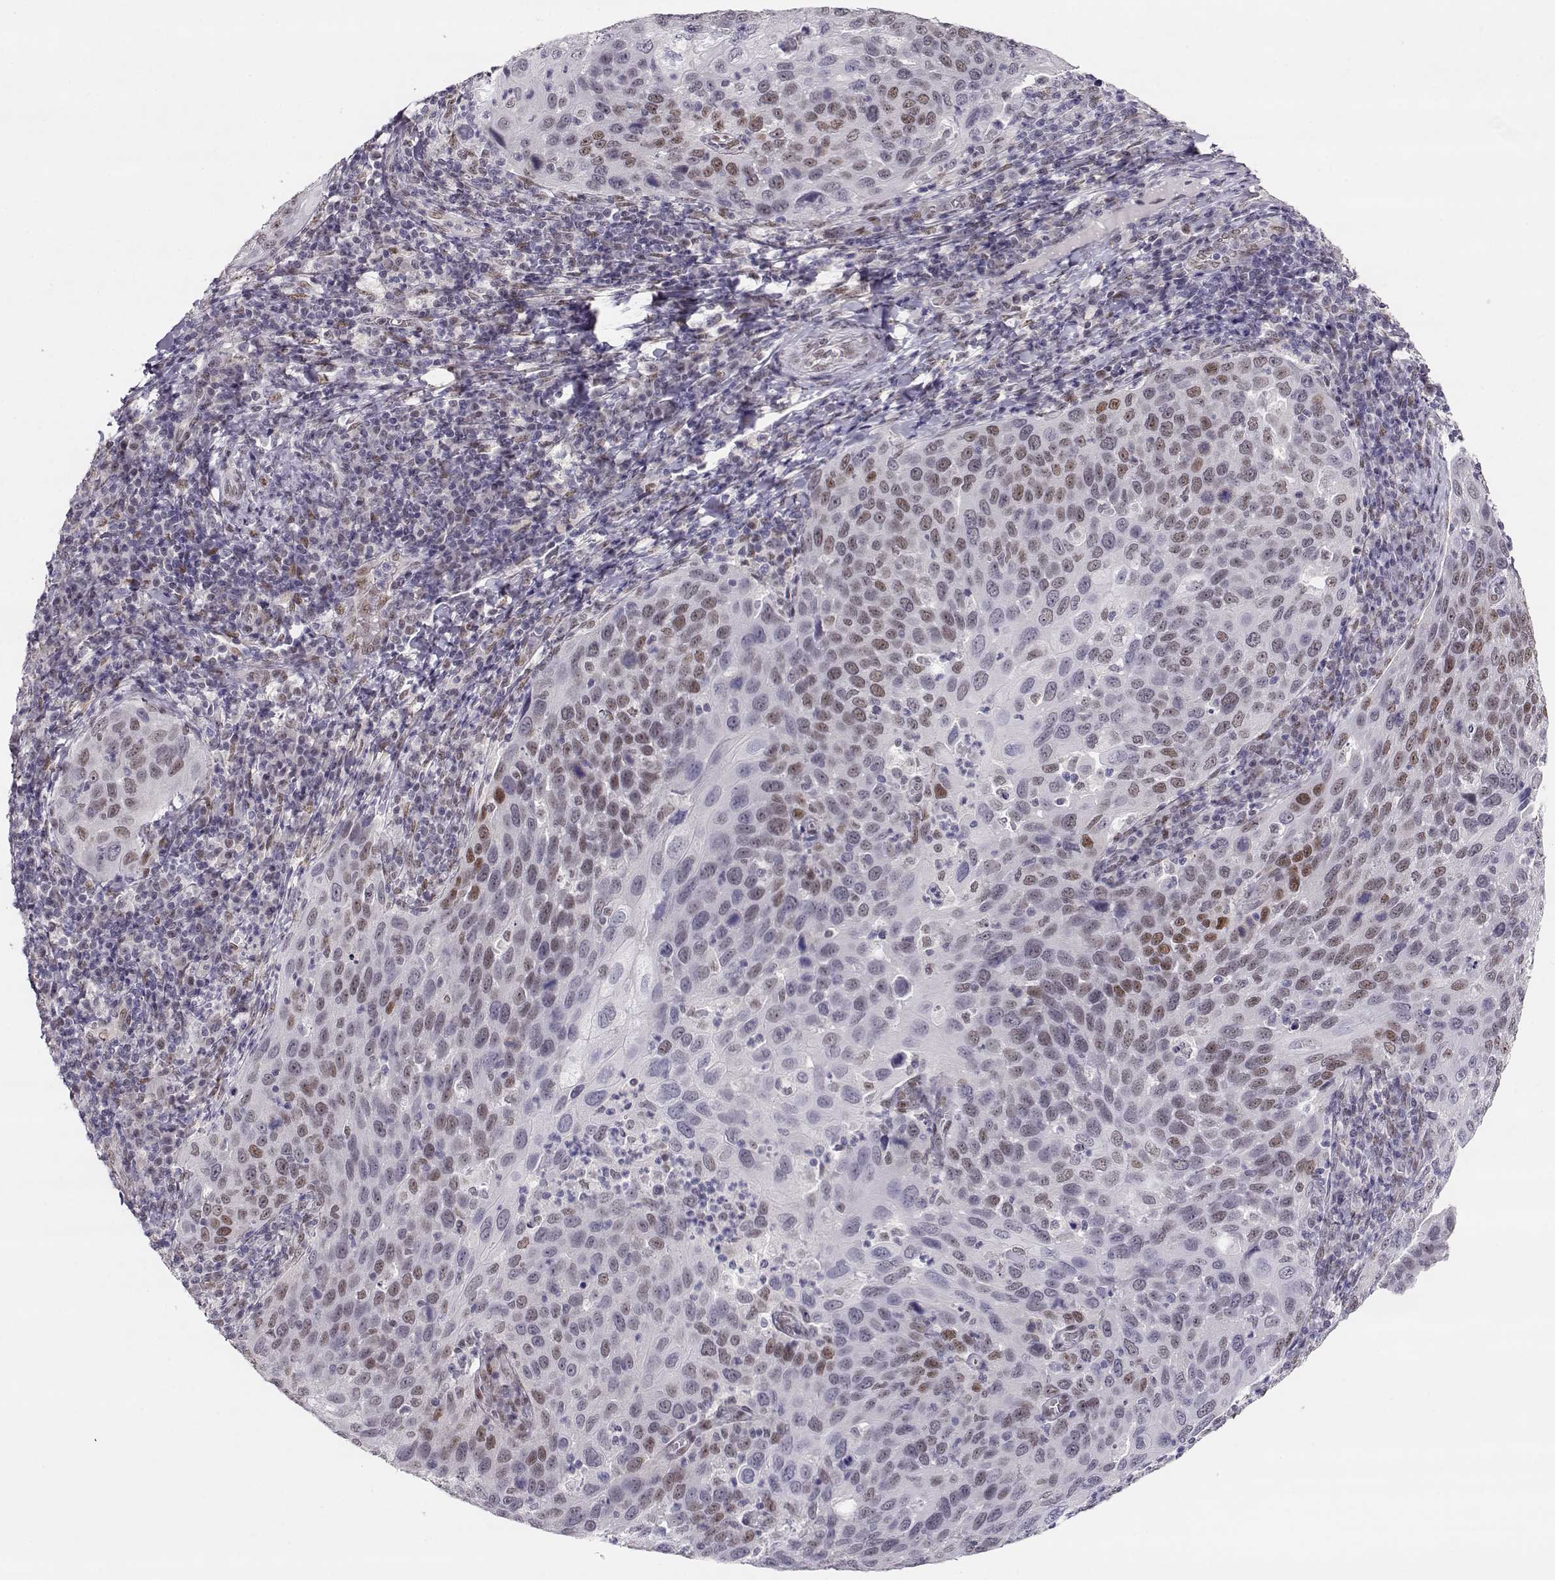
{"staining": {"intensity": "weak", "quantity": "25%-75%", "location": "nuclear"}, "tissue": "cervical cancer", "cell_type": "Tumor cells", "image_type": "cancer", "snomed": [{"axis": "morphology", "description": "Squamous cell carcinoma, NOS"}, {"axis": "topography", "description": "Cervix"}], "caption": "Immunohistochemical staining of human cervical cancer (squamous cell carcinoma) exhibits low levels of weak nuclear expression in about 25%-75% of tumor cells.", "gene": "POLI", "patient": {"sex": "female", "age": 54}}